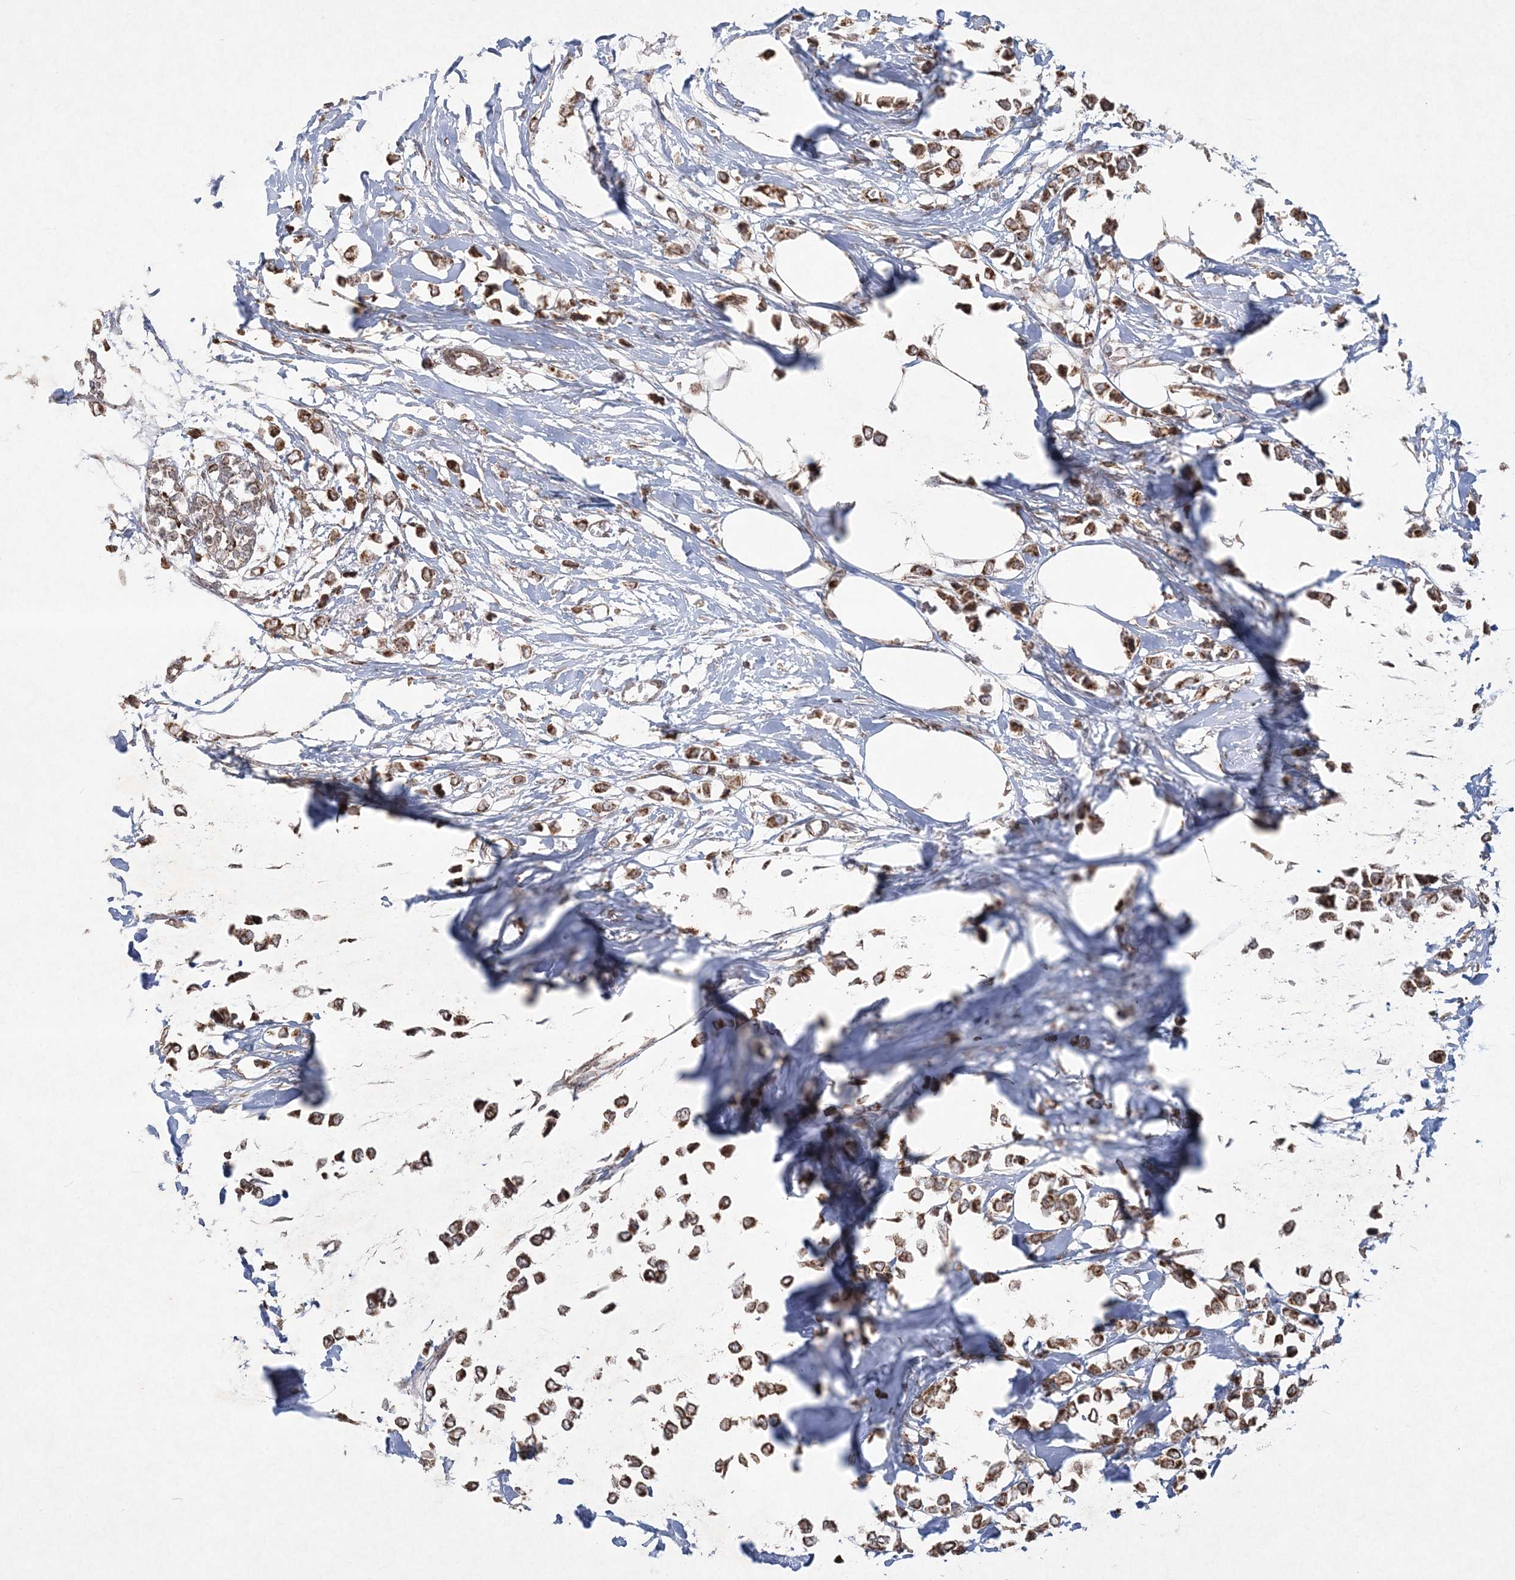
{"staining": {"intensity": "moderate", "quantity": ">75%", "location": "cytoplasmic/membranous"}, "tissue": "breast cancer", "cell_type": "Tumor cells", "image_type": "cancer", "snomed": [{"axis": "morphology", "description": "Lobular carcinoma"}, {"axis": "topography", "description": "Breast"}], "caption": "This histopathology image reveals IHC staining of human lobular carcinoma (breast), with medium moderate cytoplasmic/membranous expression in about >75% of tumor cells.", "gene": "LRPPRC", "patient": {"sex": "female", "age": 51}}